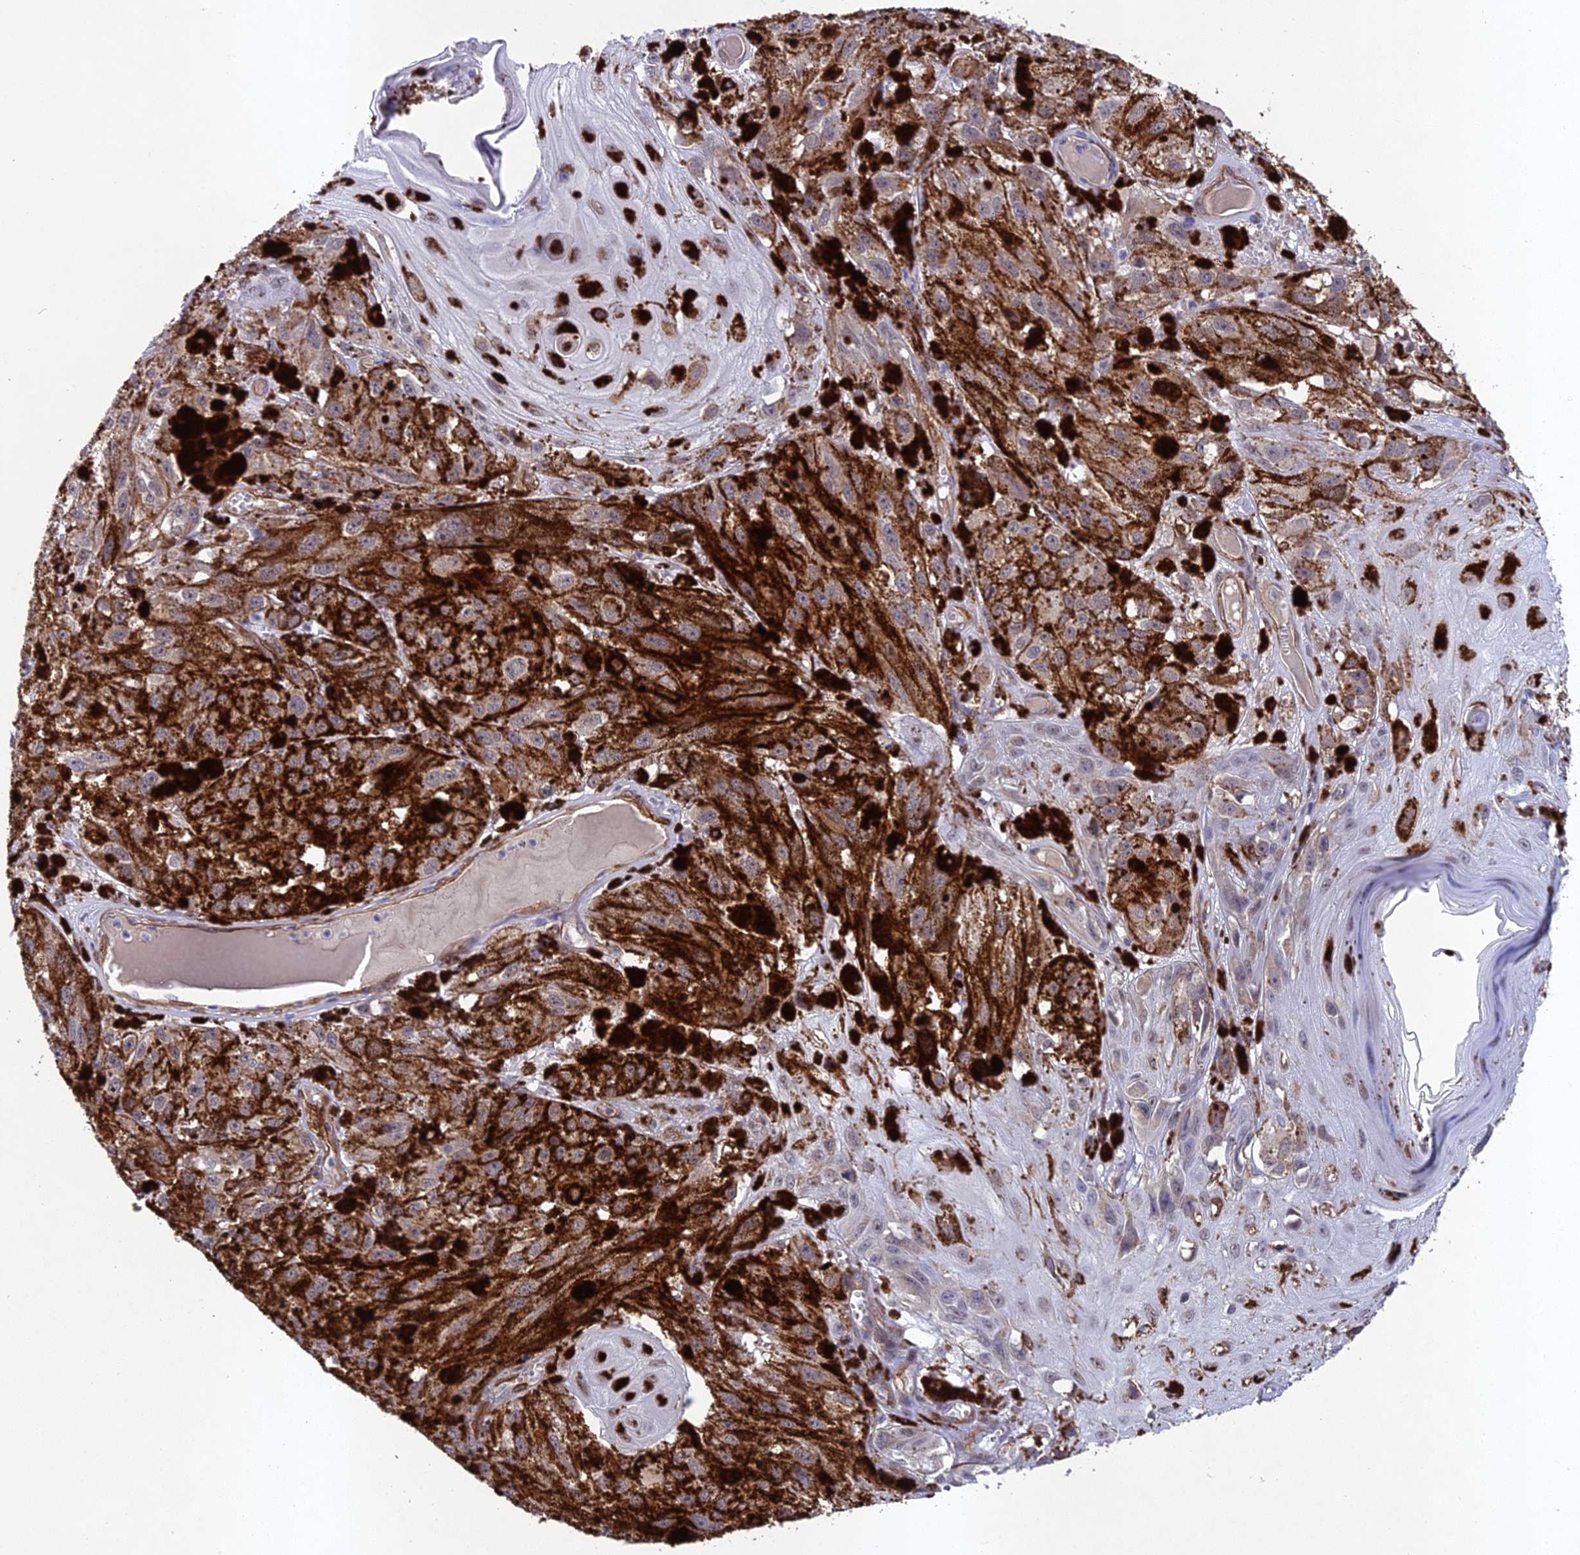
{"staining": {"intensity": "negative", "quantity": "none", "location": "none"}, "tissue": "melanoma", "cell_type": "Tumor cells", "image_type": "cancer", "snomed": [{"axis": "morphology", "description": "Malignant melanoma, NOS"}, {"axis": "topography", "description": "Skin"}], "caption": "Human malignant melanoma stained for a protein using immunohistochemistry (IHC) exhibits no positivity in tumor cells.", "gene": "TNS1", "patient": {"sex": "male", "age": 88}}